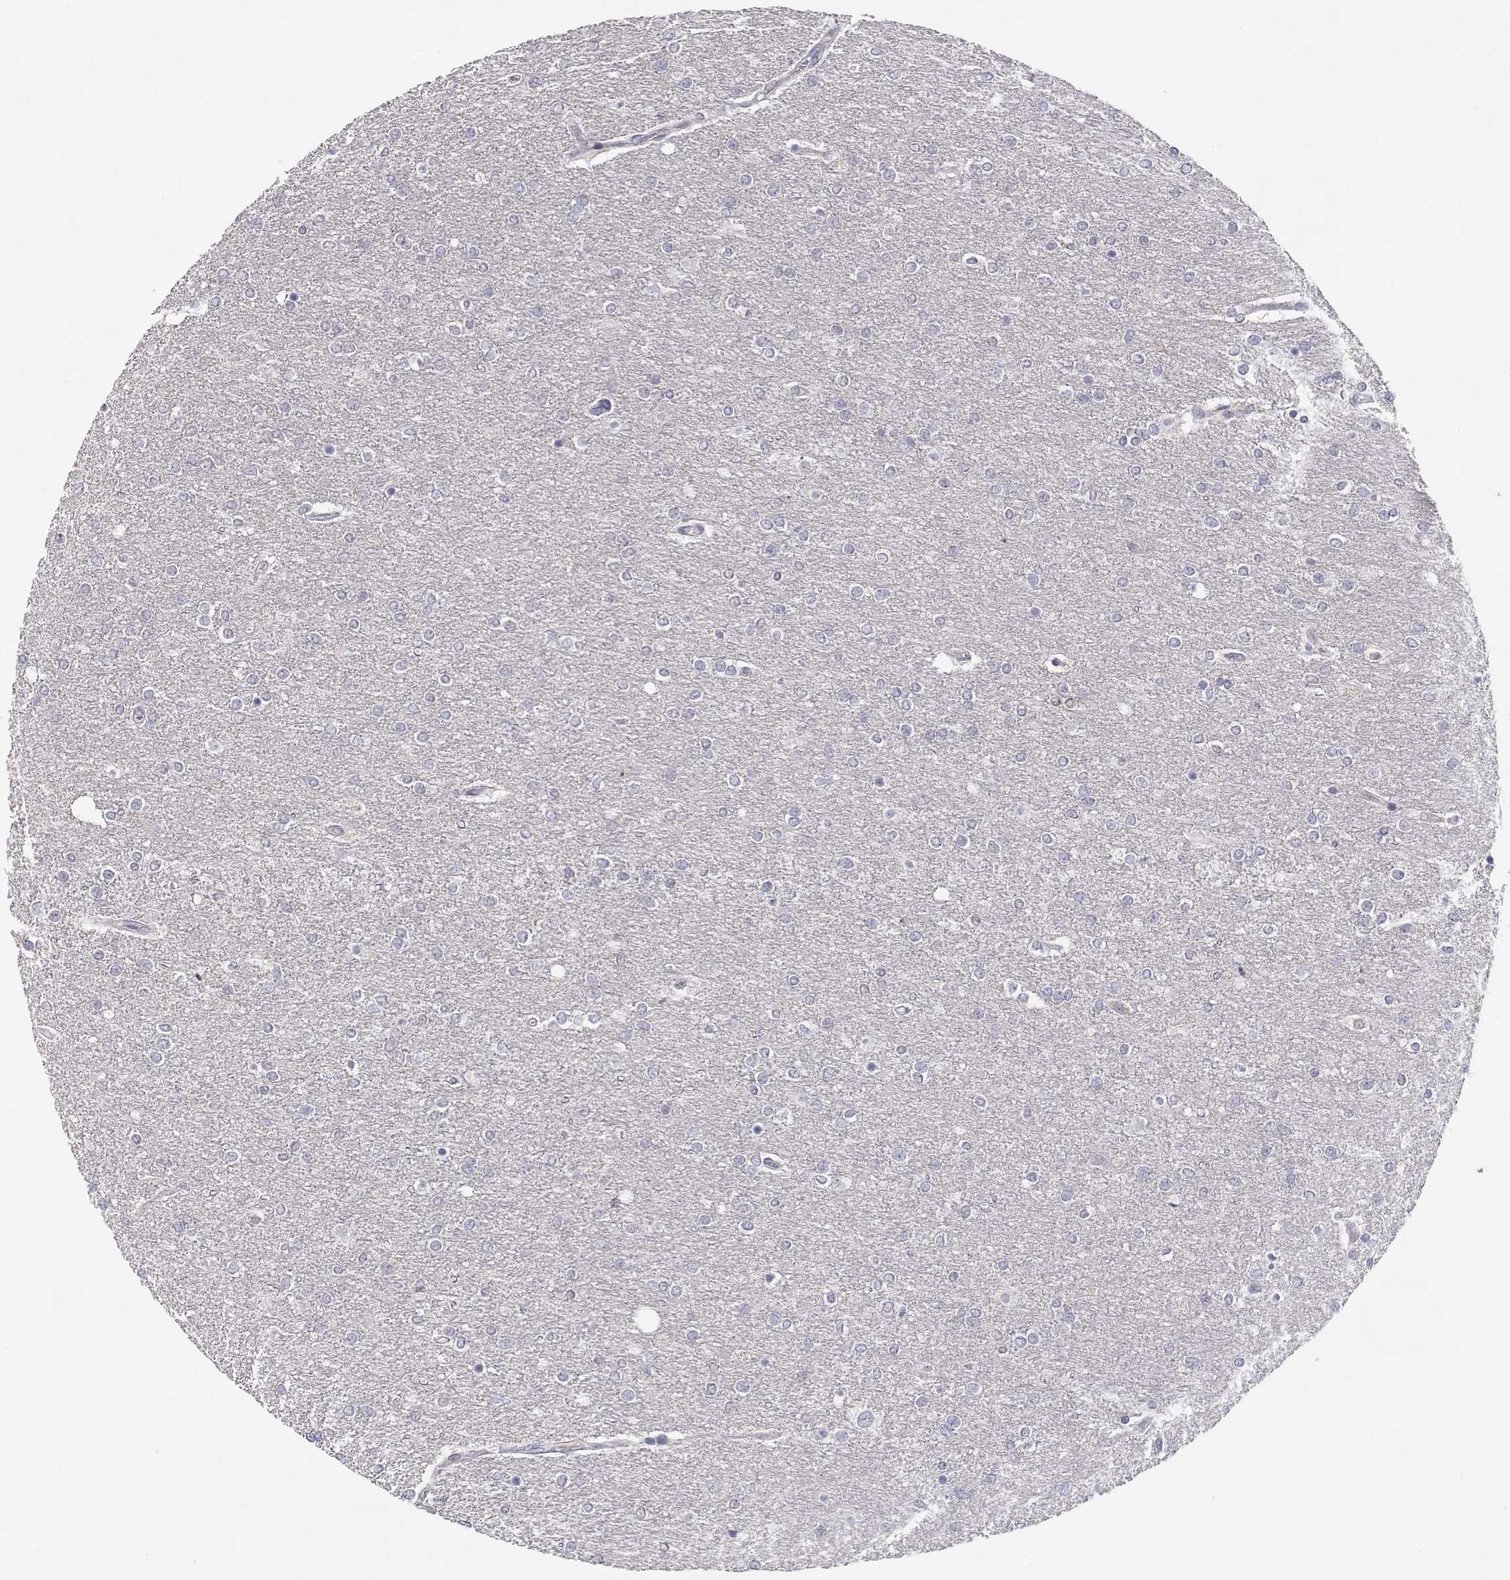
{"staining": {"intensity": "negative", "quantity": "none", "location": "none"}, "tissue": "glioma", "cell_type": "Tumor cells", "image_type": "cancer", "snomed": [{"axis": "morphology", "description": "Glioma, malignant, High grade"}, {"axis": "topography", "description": "Brain"}], "caption": "DAB (3,3'-diaminobenzidine) immunohistochemical staining of human glioma displays no significant expression in tumor cells.", "gene": "ADA", "patient": {"sex": "female", "age": 61}}